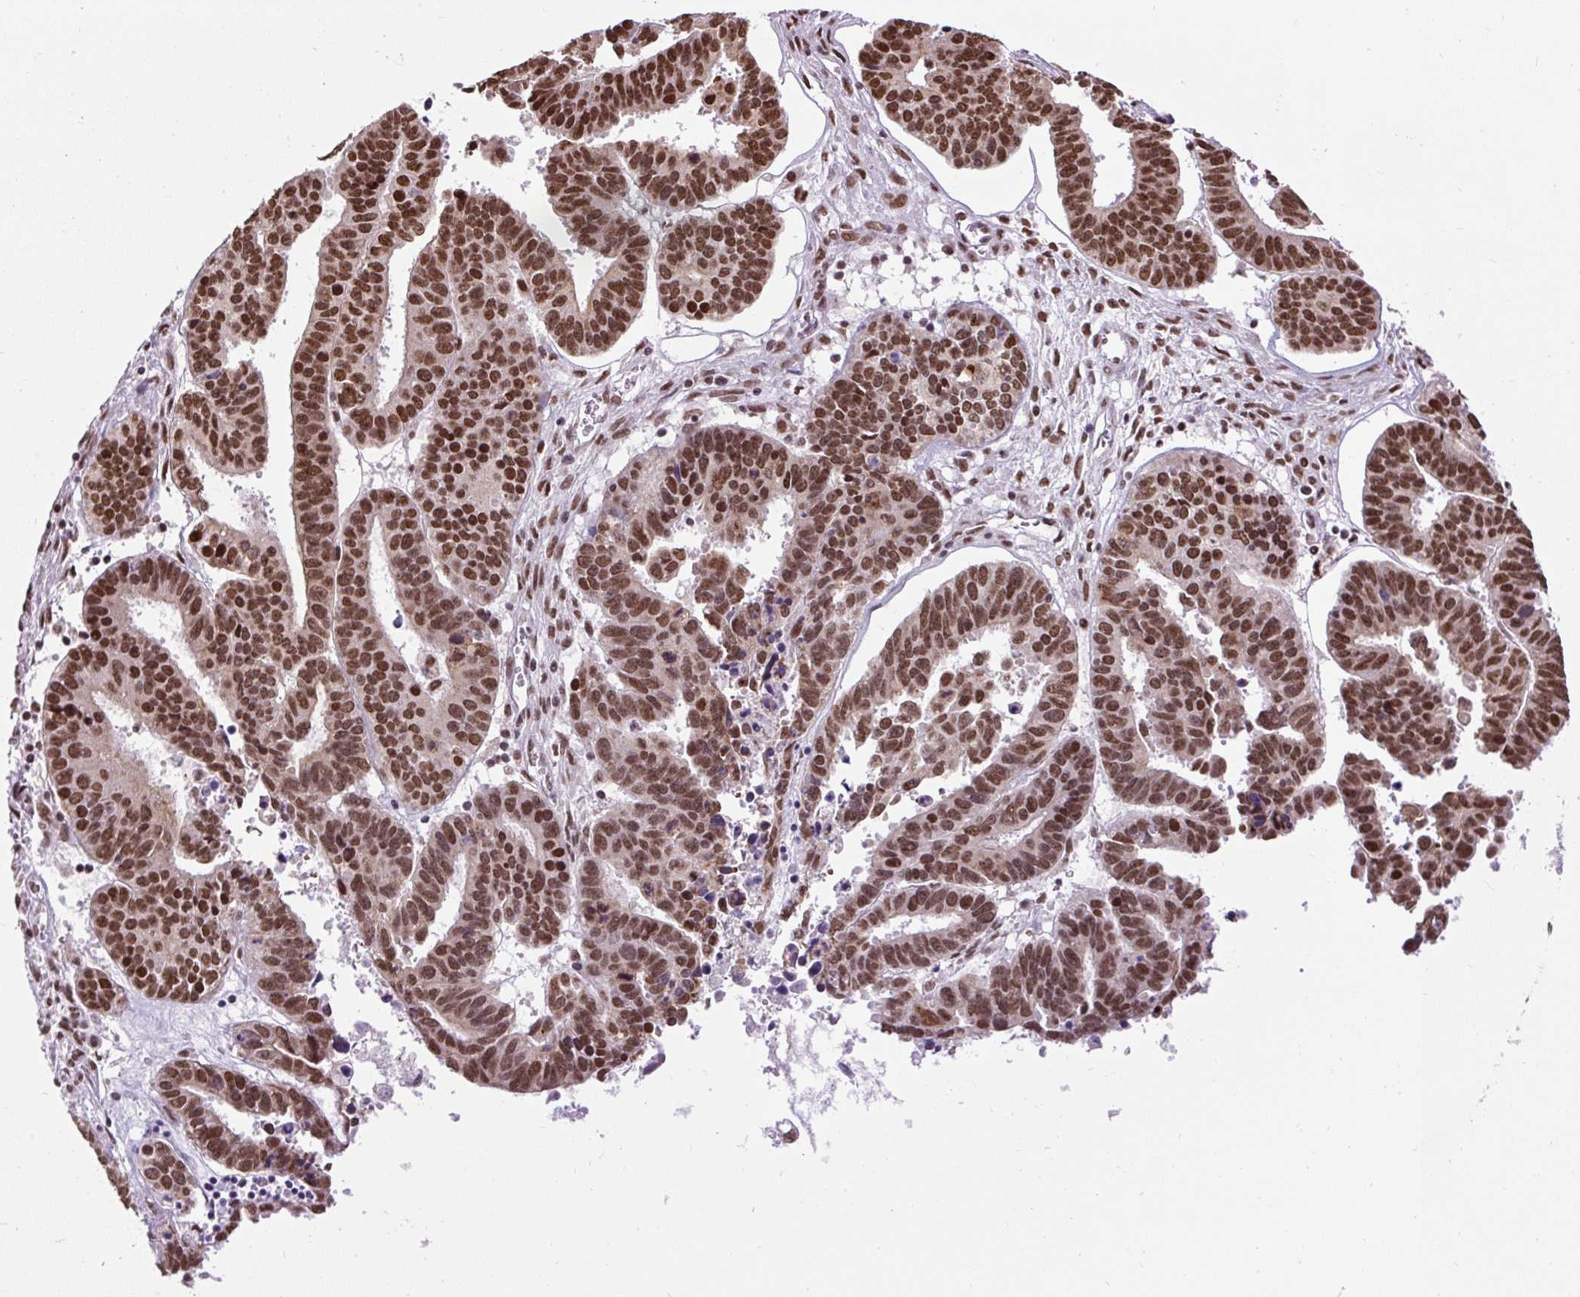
{"staining": {"intensity": "strong", "quantity": ">75%", "location": "nuclear"}, "tissue": "ovarian cancer", "cell_type": "Tumor cells", "image_type": "cancer", "snomed": [{"axis": "morphology", "description": "Carcinoma, endometroid"}, {"axis": "morphology", "description": "Cystadenocarcinoma, serous, NOS"}, {"axis": "topography", "description": "Ovary"}], "caption": "Brown immunohistochemical staining in human endometroid carcinoma (ovarian) displays strong nuclear expression in approximately >75% of tumor cells. The staining was performed using DAB, with brown indicating positive protein expression. Nuclei are stained blue with hematoxylin.", "gene": "ZNF672", "patient": {"sex": "female", "age": 45}}